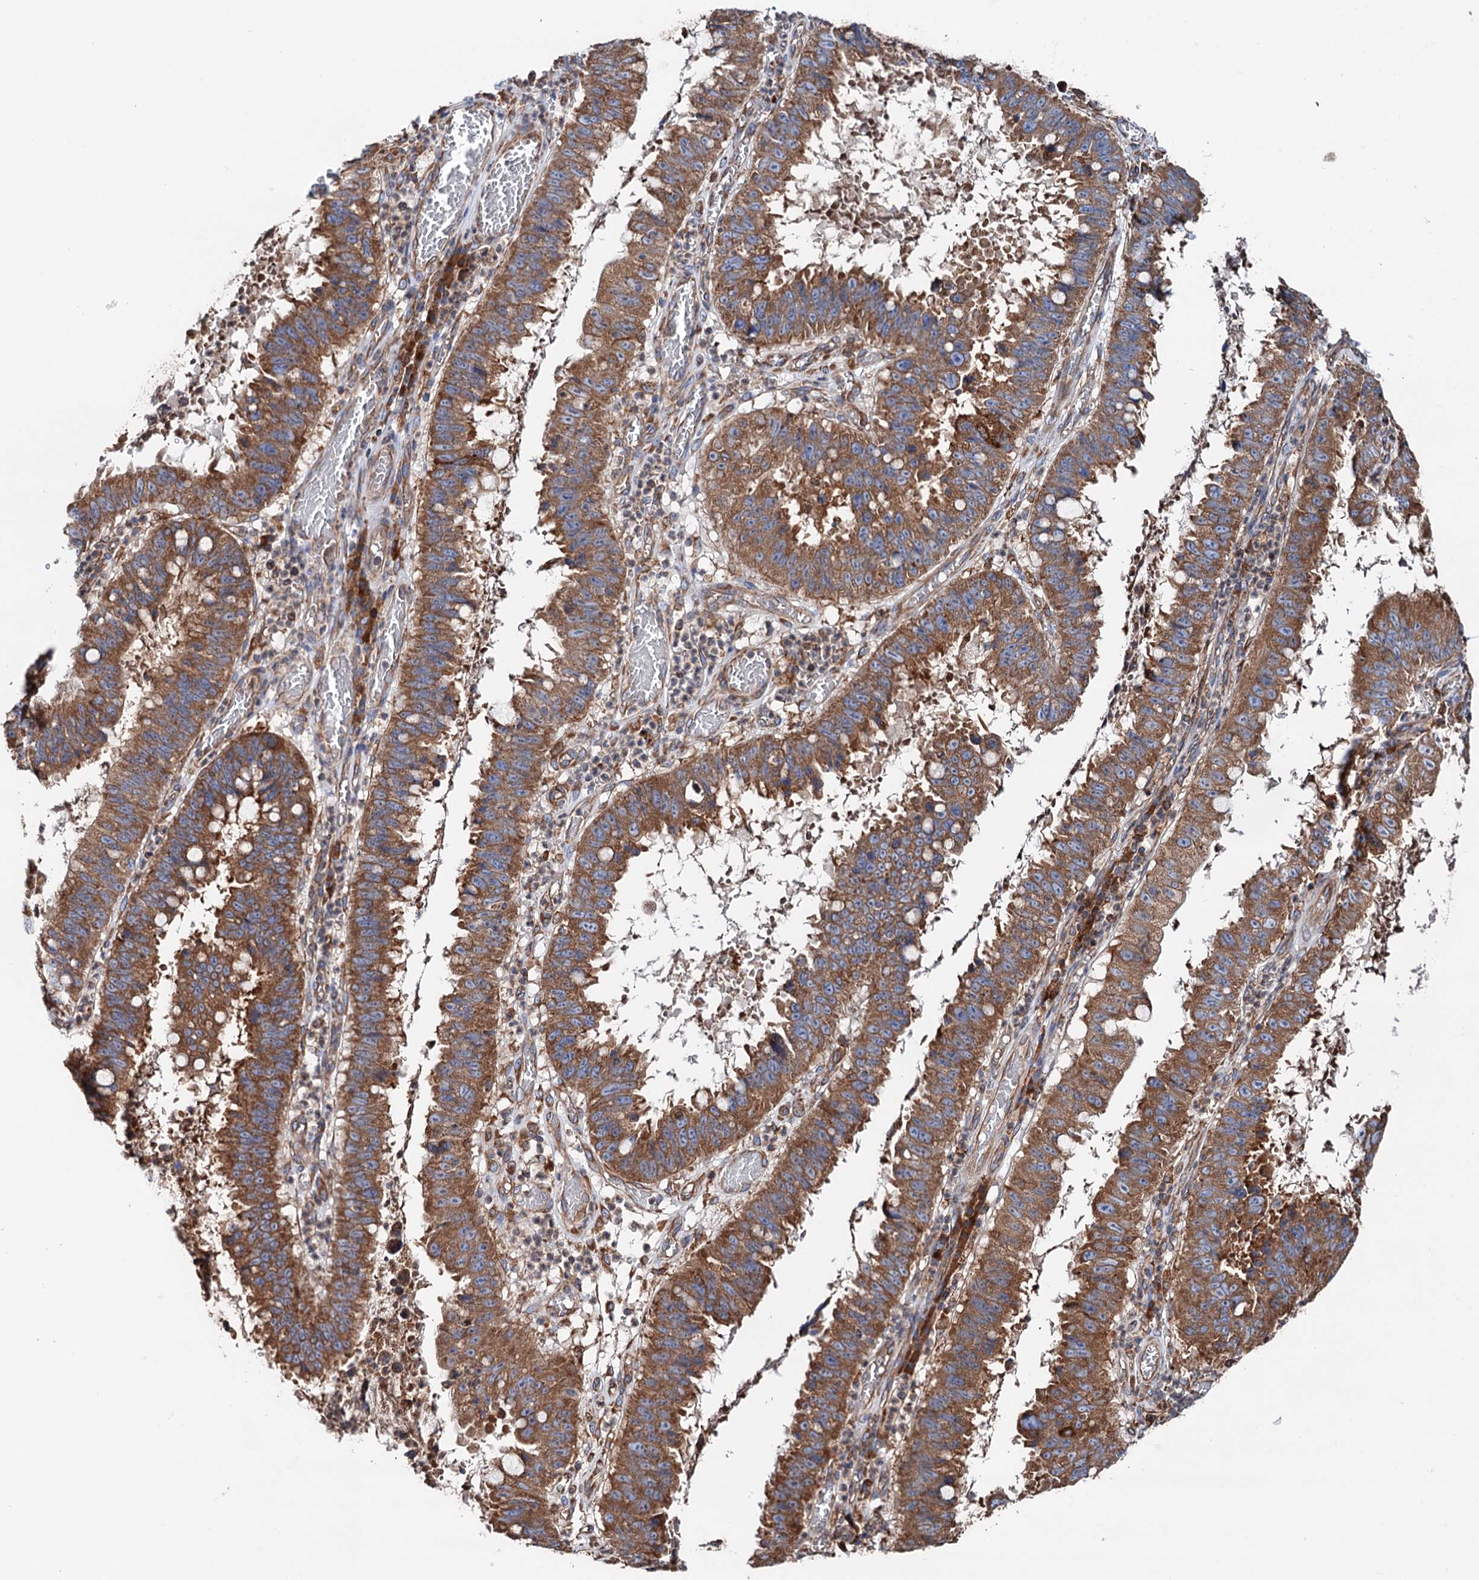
{"staining": {"intensity": "moderate", "quantity": ">75%", "location": "cytoplasmic/membranous"}, "tissue": "stomach cancer", "cell_type": "Tumor cells", "image_type": "cancer", "snomed": [{"axis": "morphology", "description": "Adenocarcinoma, NOS"}, {"axis": "topography", "description": "Stomach"}], "caption": "Immunohistochemistry image of neoplastic tissue: adenocarcinoma (stomach) stained using IHC demonstrates medium levels of moderate protein expression localized specifically in the cytoplasmic/membranous of tumor cells, appearing as a cytoplasmic/membranous brown color.", "gene": "ERP29", "patient": {"sex": "male", "age": 59}}